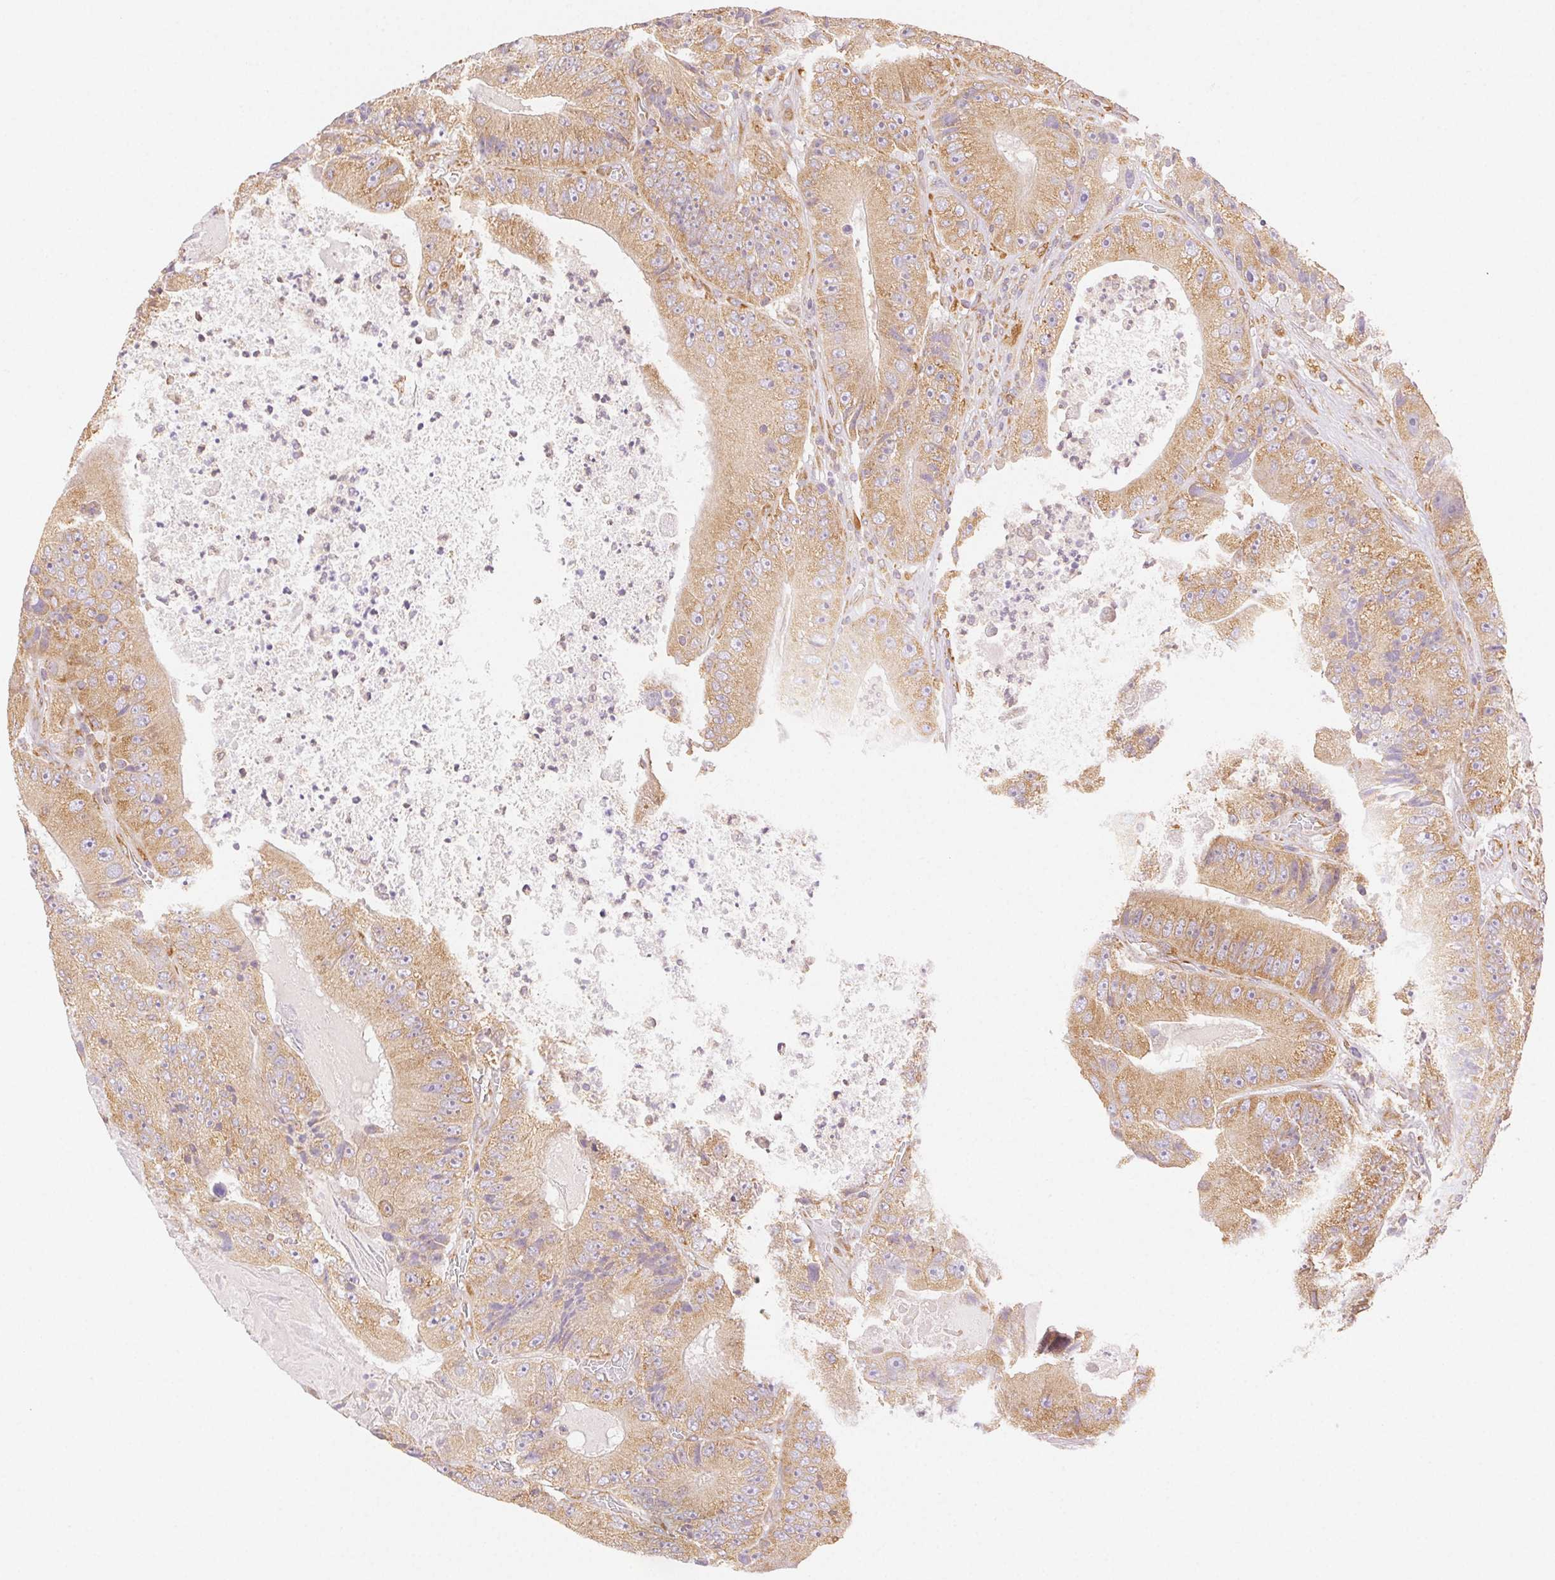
{"staining": {"intensity": "moderate", "quantity": ">75%", "location": "cytoplasmic/membranous"}, "tissue": "colorectal cancer", "cell_type": "Tumor cells", "image_type": "cancer", "snomed": [{"axis": "morphology", "description": "Adenocarcinoma, NOS"}, {"axis": "topography", "description": "Colon"}], "caption": "The photomicrograph exhibits immunohistochemical staining of colorectal adenocarcinoma. There is moderate cytoplasmic/membranous staining is identified in approximately >75% of tumor cells. Using DAB (brown) and hematoxylin (blue) stains, captured at high magnification using brightfield microscopy.", "gene": "ENTREP1", "patient": {"sex": "female", "age": 86}}